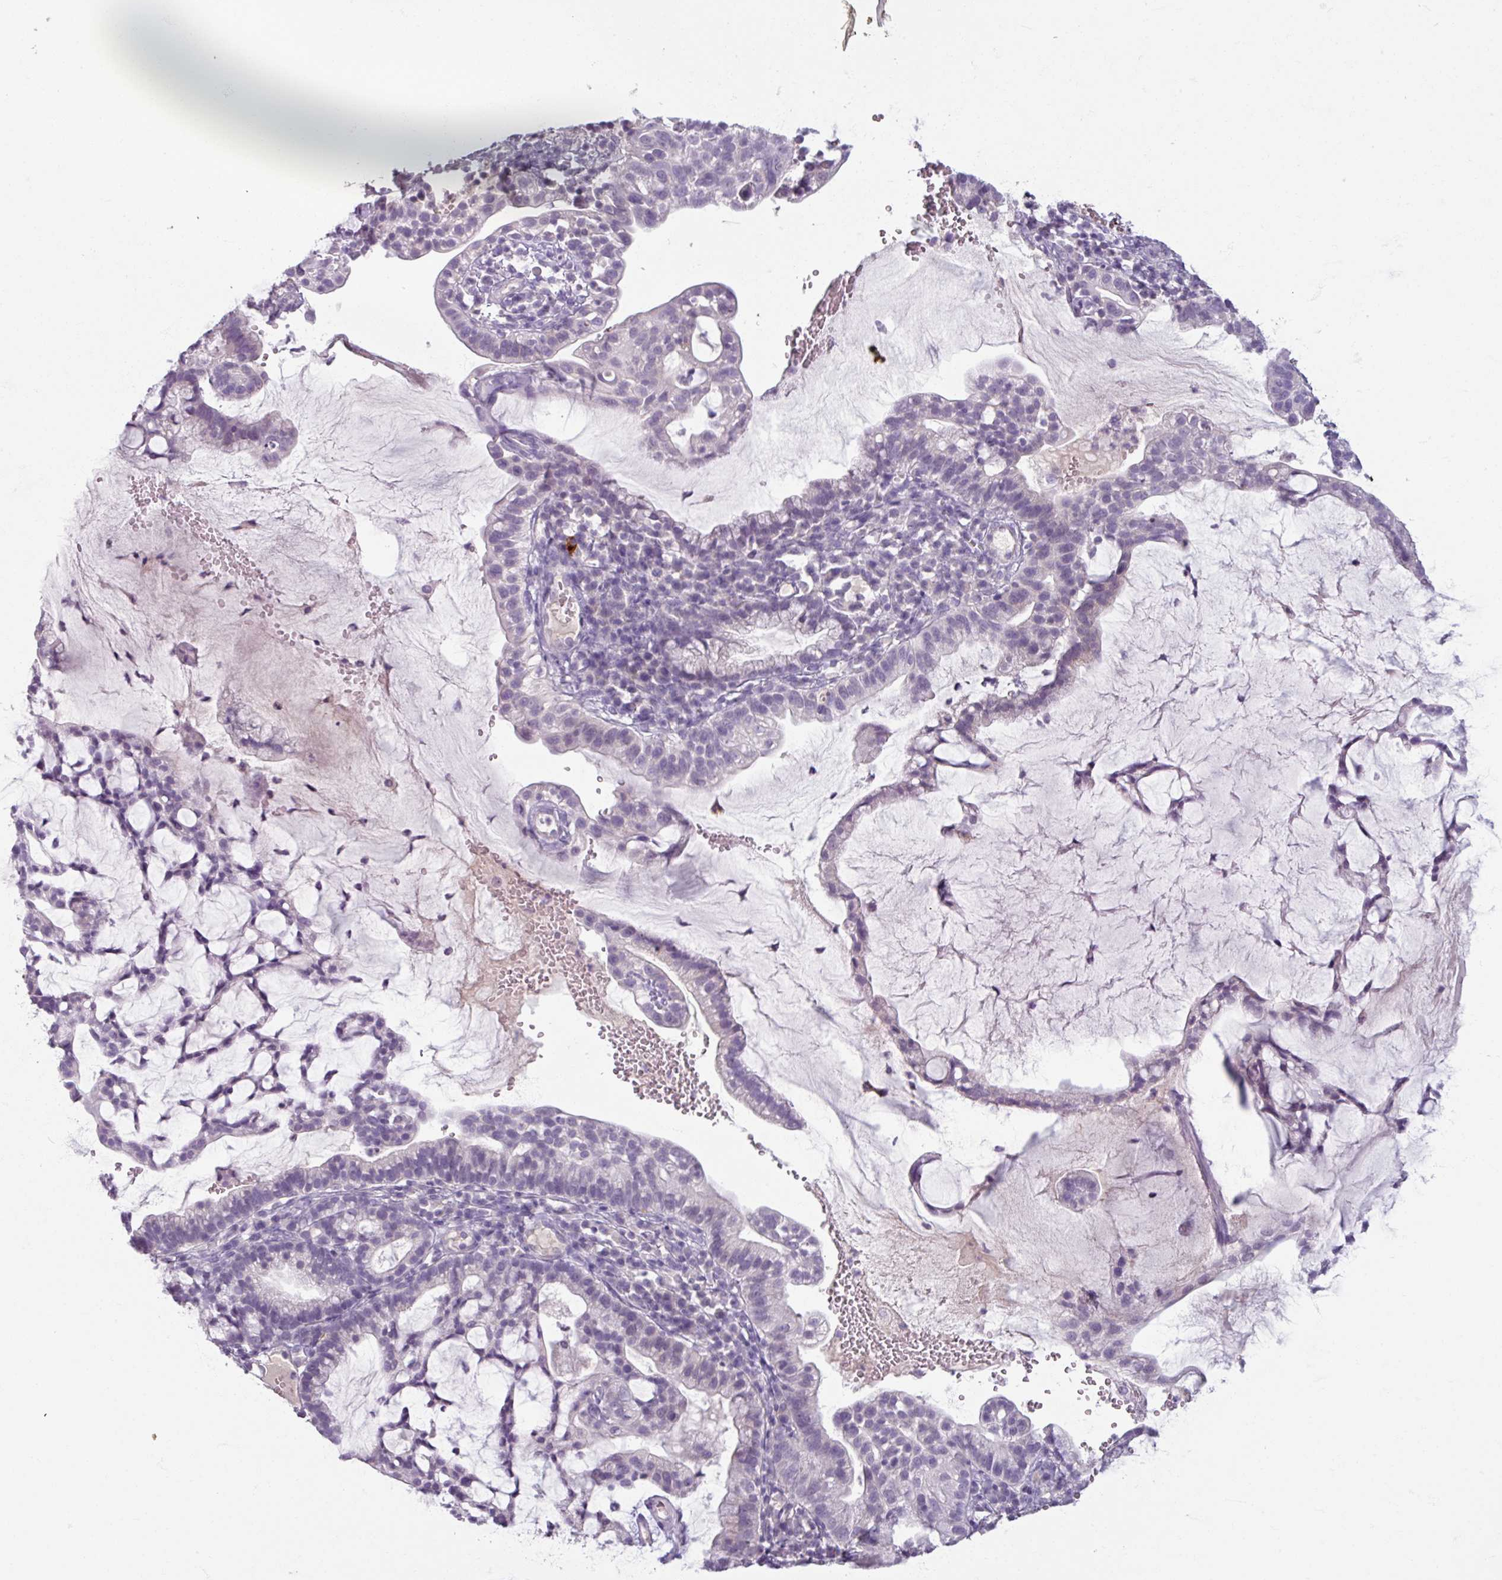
{"staining": {"intensity": "negative", "quantity": "none", "location": "none"}, "tissue": "cervical cancer", "cell_type": "Tumor cells", "image_type": "cancer", "snomed": [{"axis": "morphology", "description": "Adenocarcinoma, NOS"}, {"axis": "topography", "description": "Cervix"}], "caption": "Immunohistochemical staining of cervical cancer (adenocarcinoma) demonstrates no significant staining in tumor cells. (IHC, brightfield microscopy, high magnification).", "gene": "SLC27A5", "patient": {"sex": "female", "age": 41}}